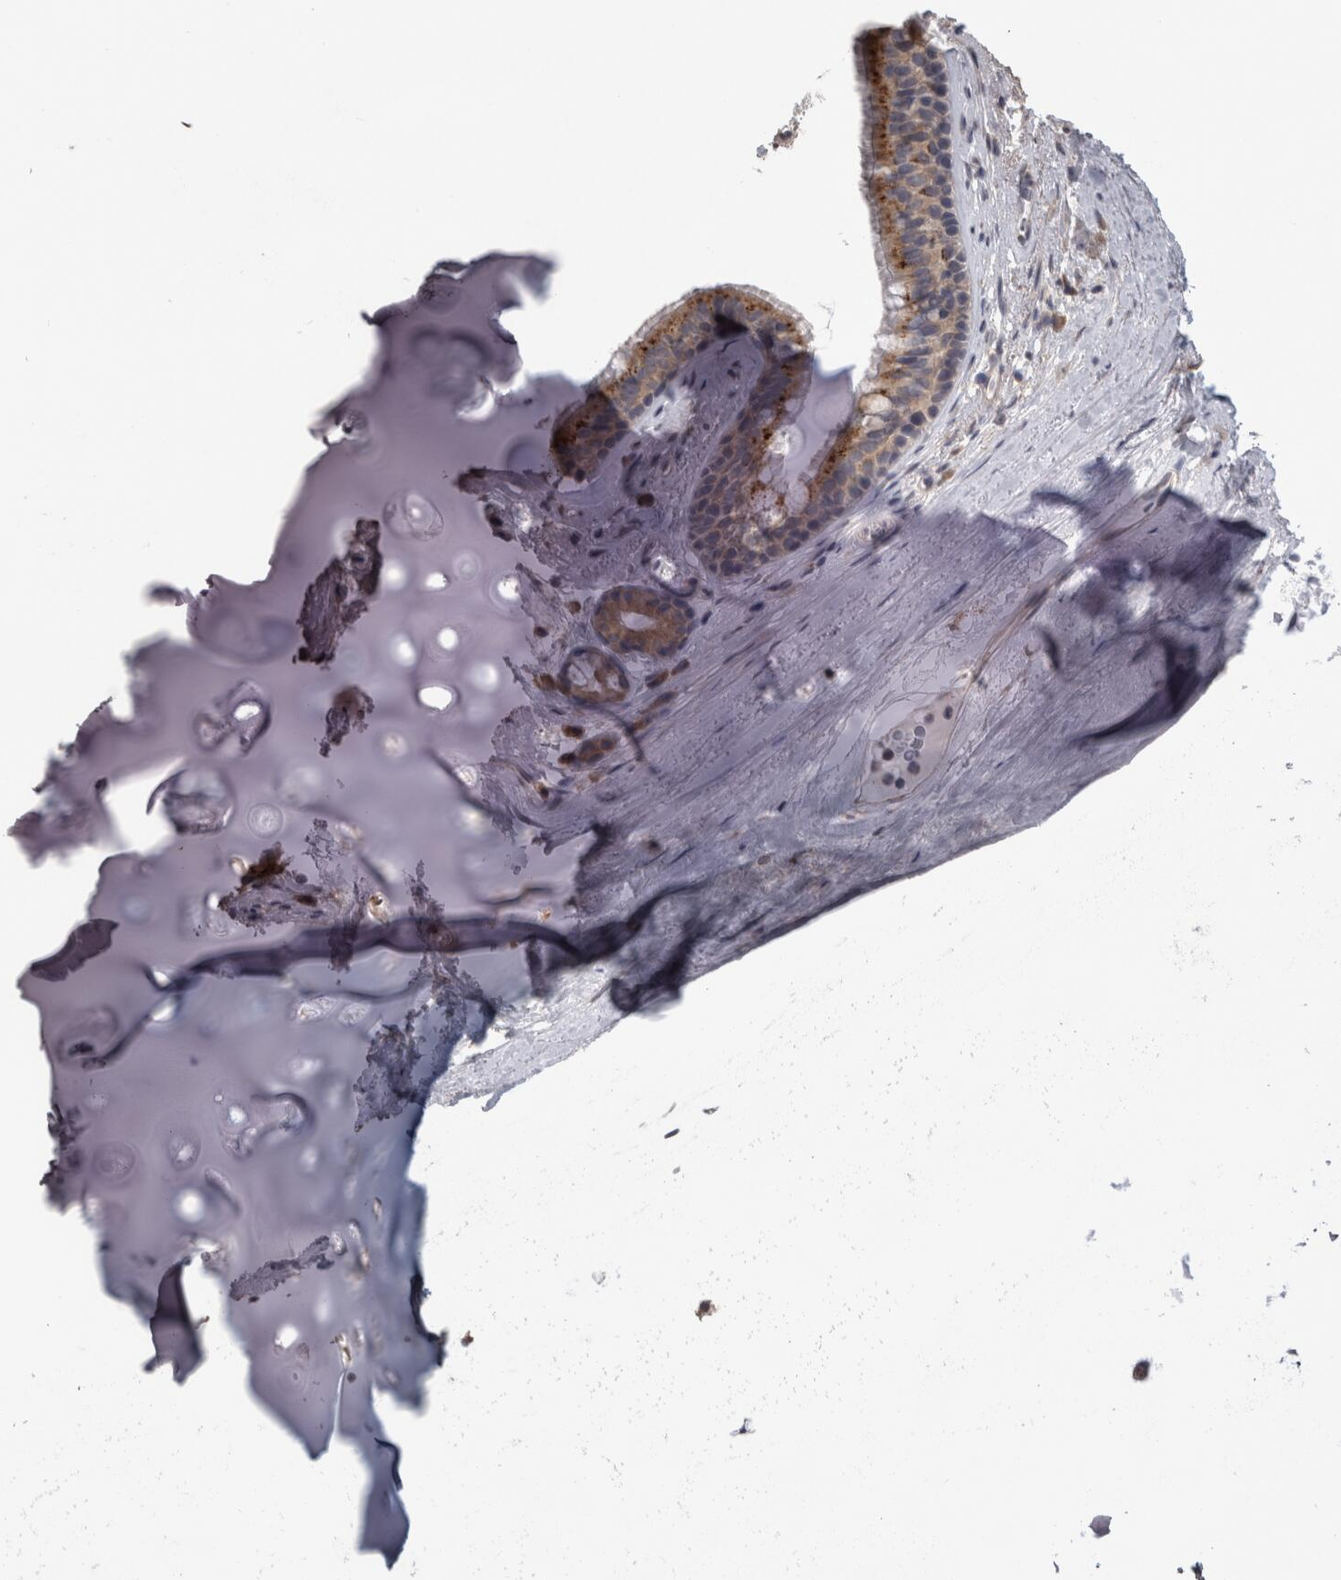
{"staining": {"intensity": "moderate", "quantity": ">75%", "location": "cytoplasmic/membranous"}, "tissue": "bronchus", "cell_type": "Respiratory epithelial cells", "image_type": "normal", "snomed": [{"axis": "morphology", "description": "Normal tissue, NOS"}, {"axis": "topography", "description": "Cartilage tissue"}], "caption": "The immunohistochemical stain shows moderate cytoplasmic/membranous positivity in respiratory epithelial cells of normal bronchus.", "gene": "RAB29", "patient": {"sex": "female", "age": 63}}